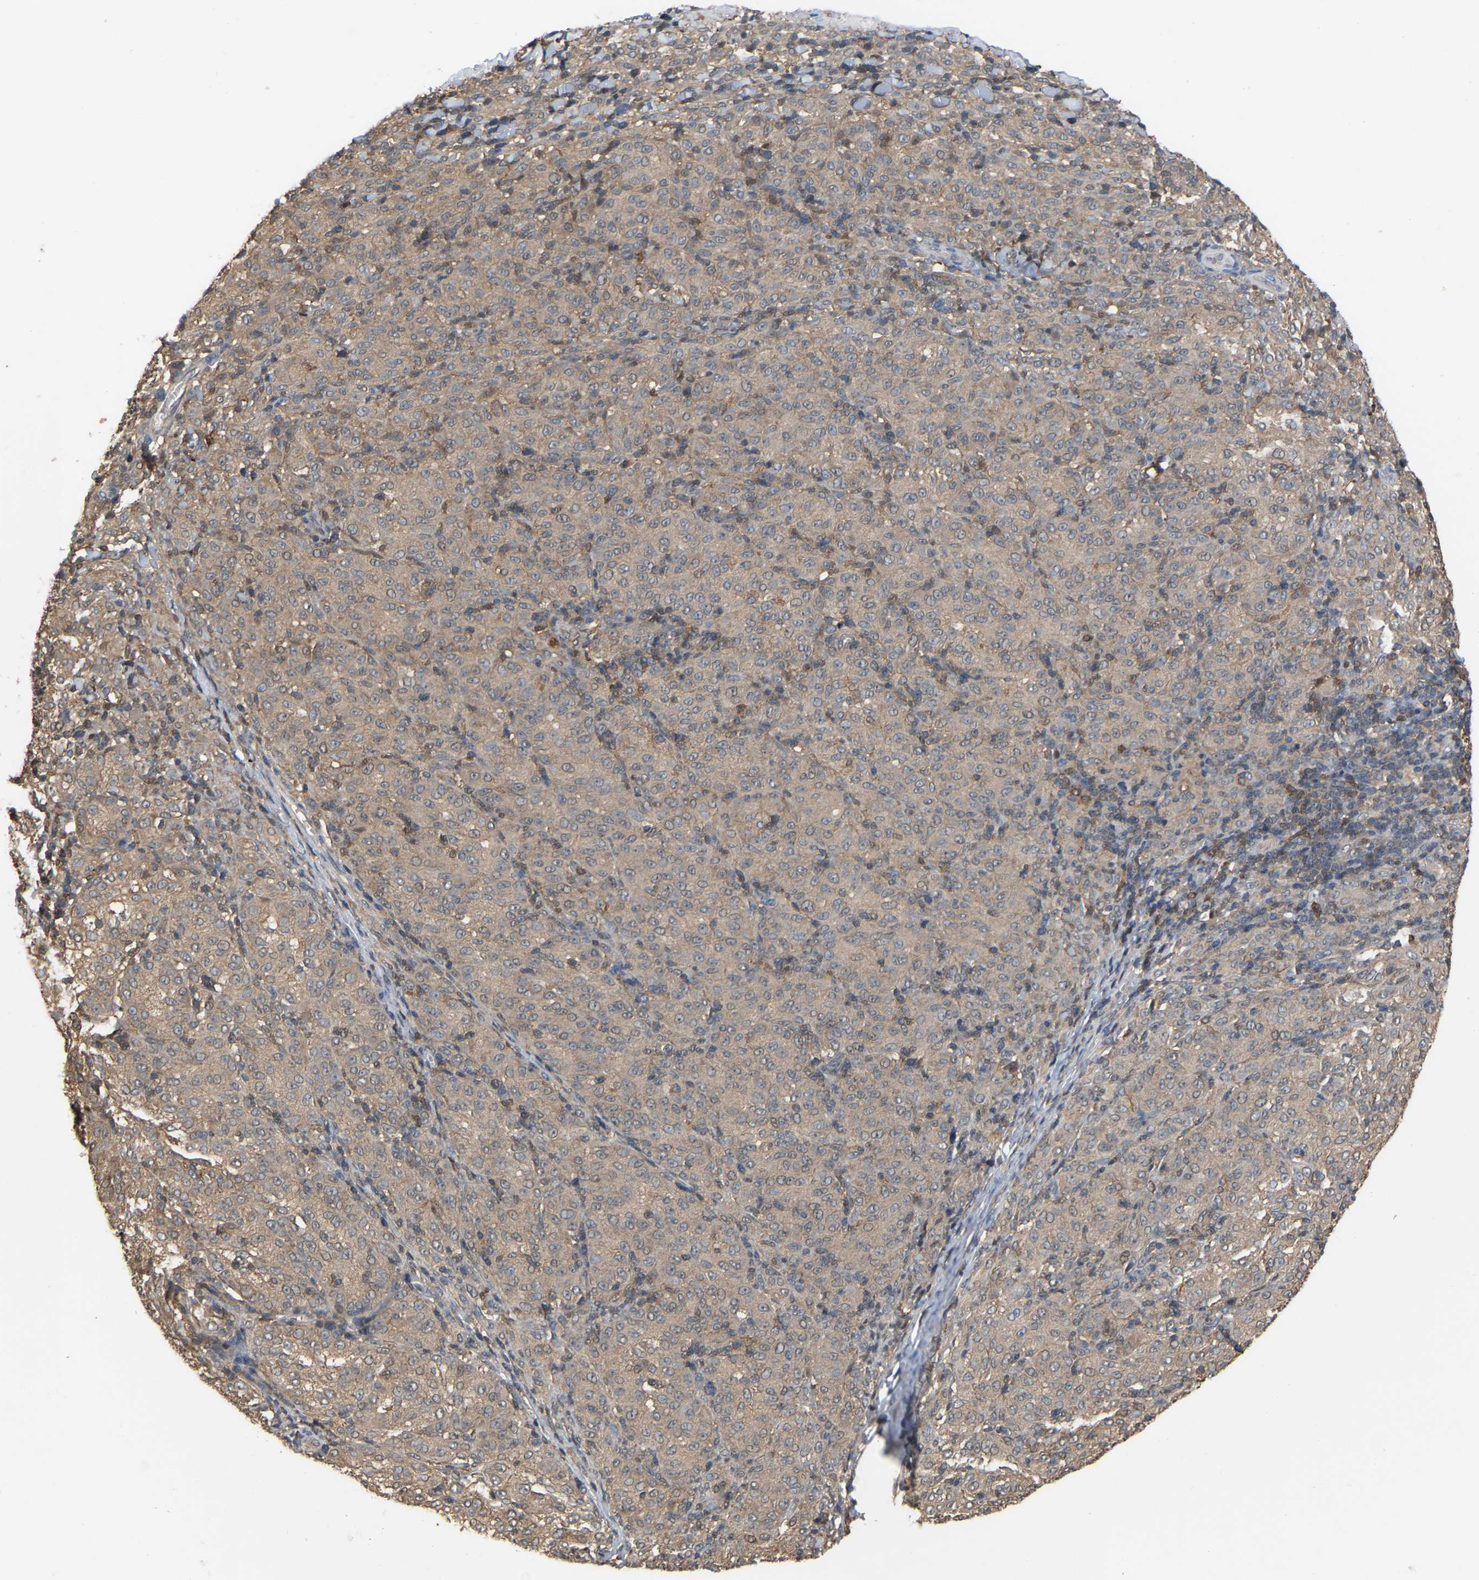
{"staining": {"intensity": "weak", "quantity": "25%-75%", "location": "cytoplasmic/membranous"}, "tissue": "melanoma", "cell_type": "Tumor cells", "image_type": "cancer", "snomed": [{"axis": "morphology", "description": "Malignant melanoma, NOS"}, {"axis": "topography", "description": "Skin"}], "caption": "A histopathology image of malignant melanoma stained for a protein displays weak cytoplasmic/membranous brown staining in tumor cells.", "gene": "MTPN", "patient": {"sex": "female", "age": 72}}